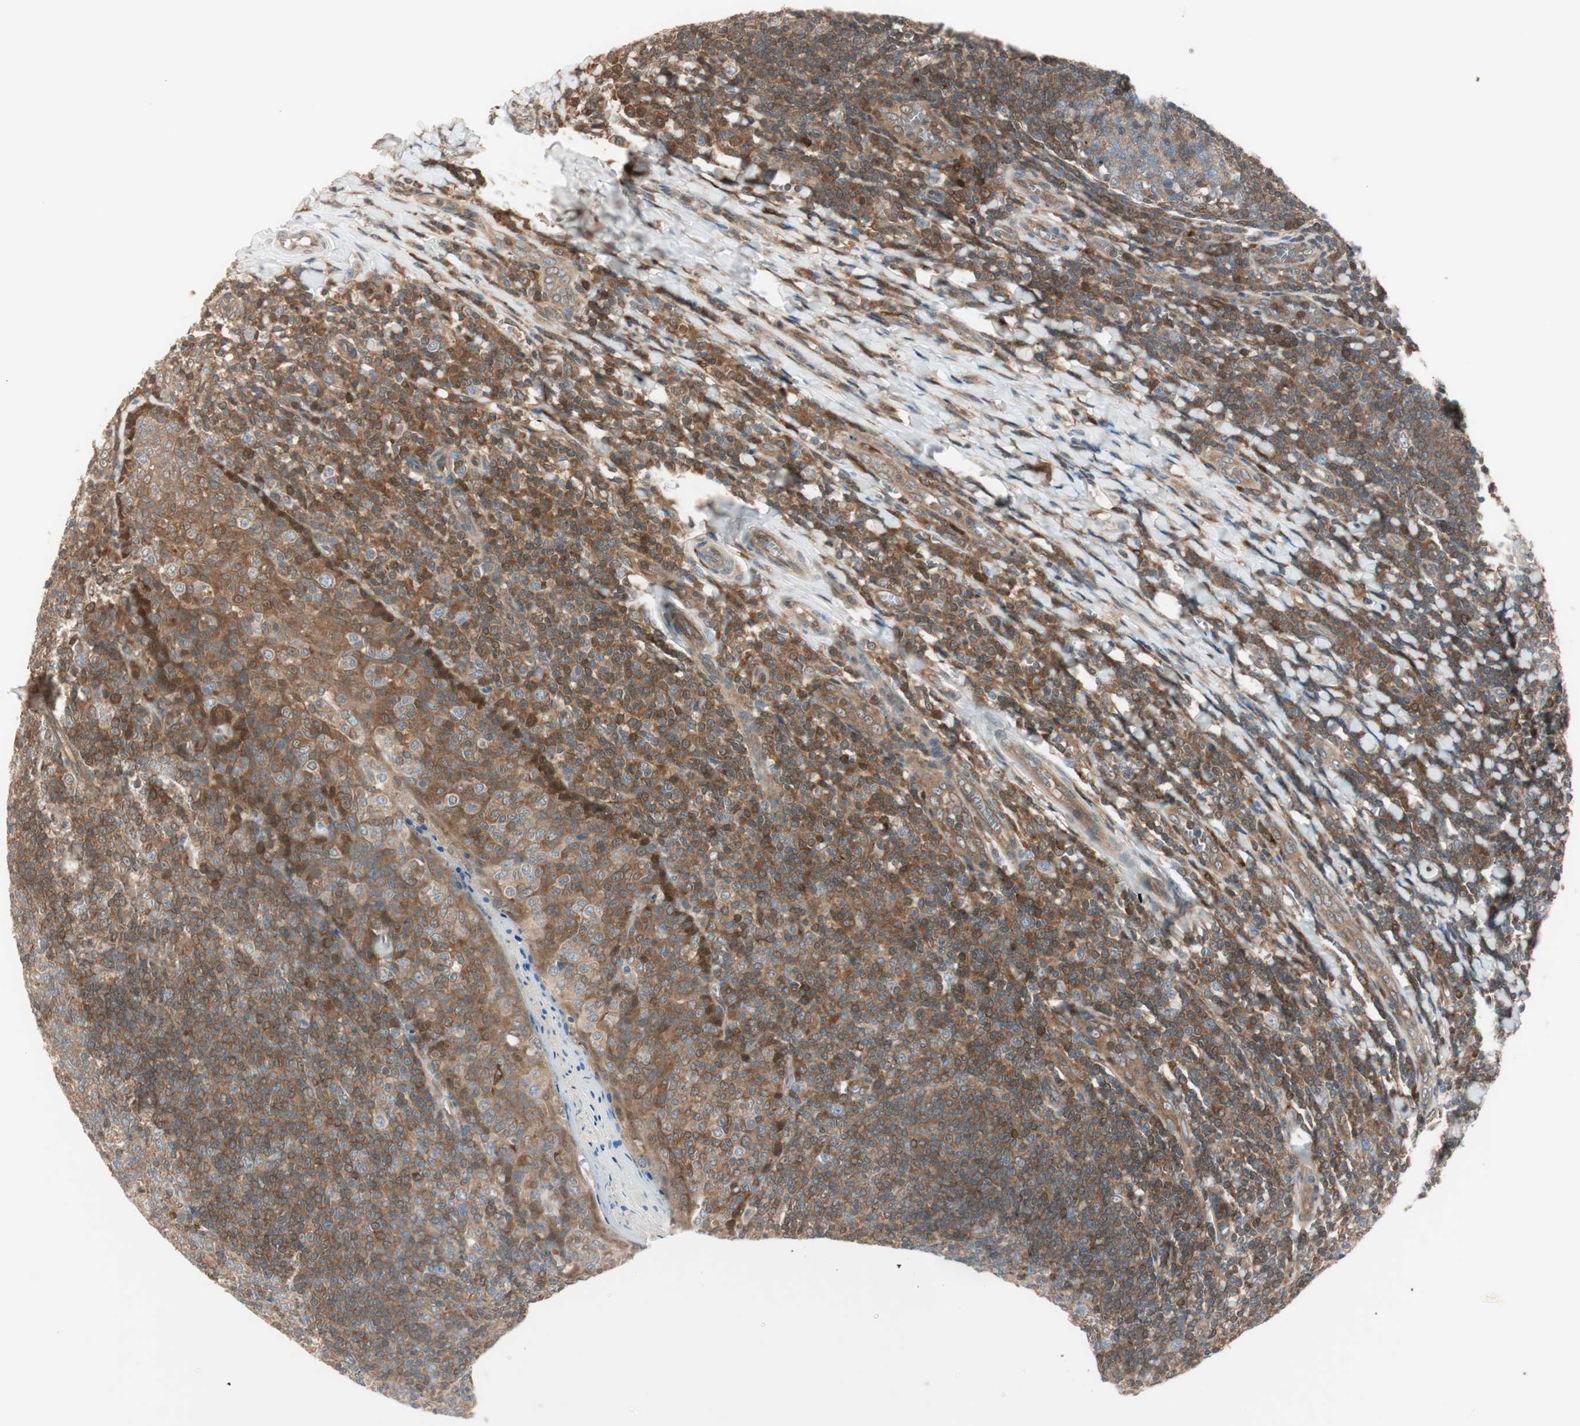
{"staining": {"intensity": "strong", "quantity": "25%-75%", "location": "cytoplasmic/membranous"}, "tissue": "tonsil", "cell_type": "Germinal center cells", "image_type": "normal", "snomed": [{"axis": "morphology", "description": "Normal tissue, NOS"}, {"axis": "topography", "description": "Tonsil"}], "caption": "About 25%-75% of germinal center cells in normal tonsil show strong cytoplasmic/membranous protein positivity as visualized by brown immunohistochemical staining.", "gene": "GALT", "patient": {"sex": "male", "age": 31}}